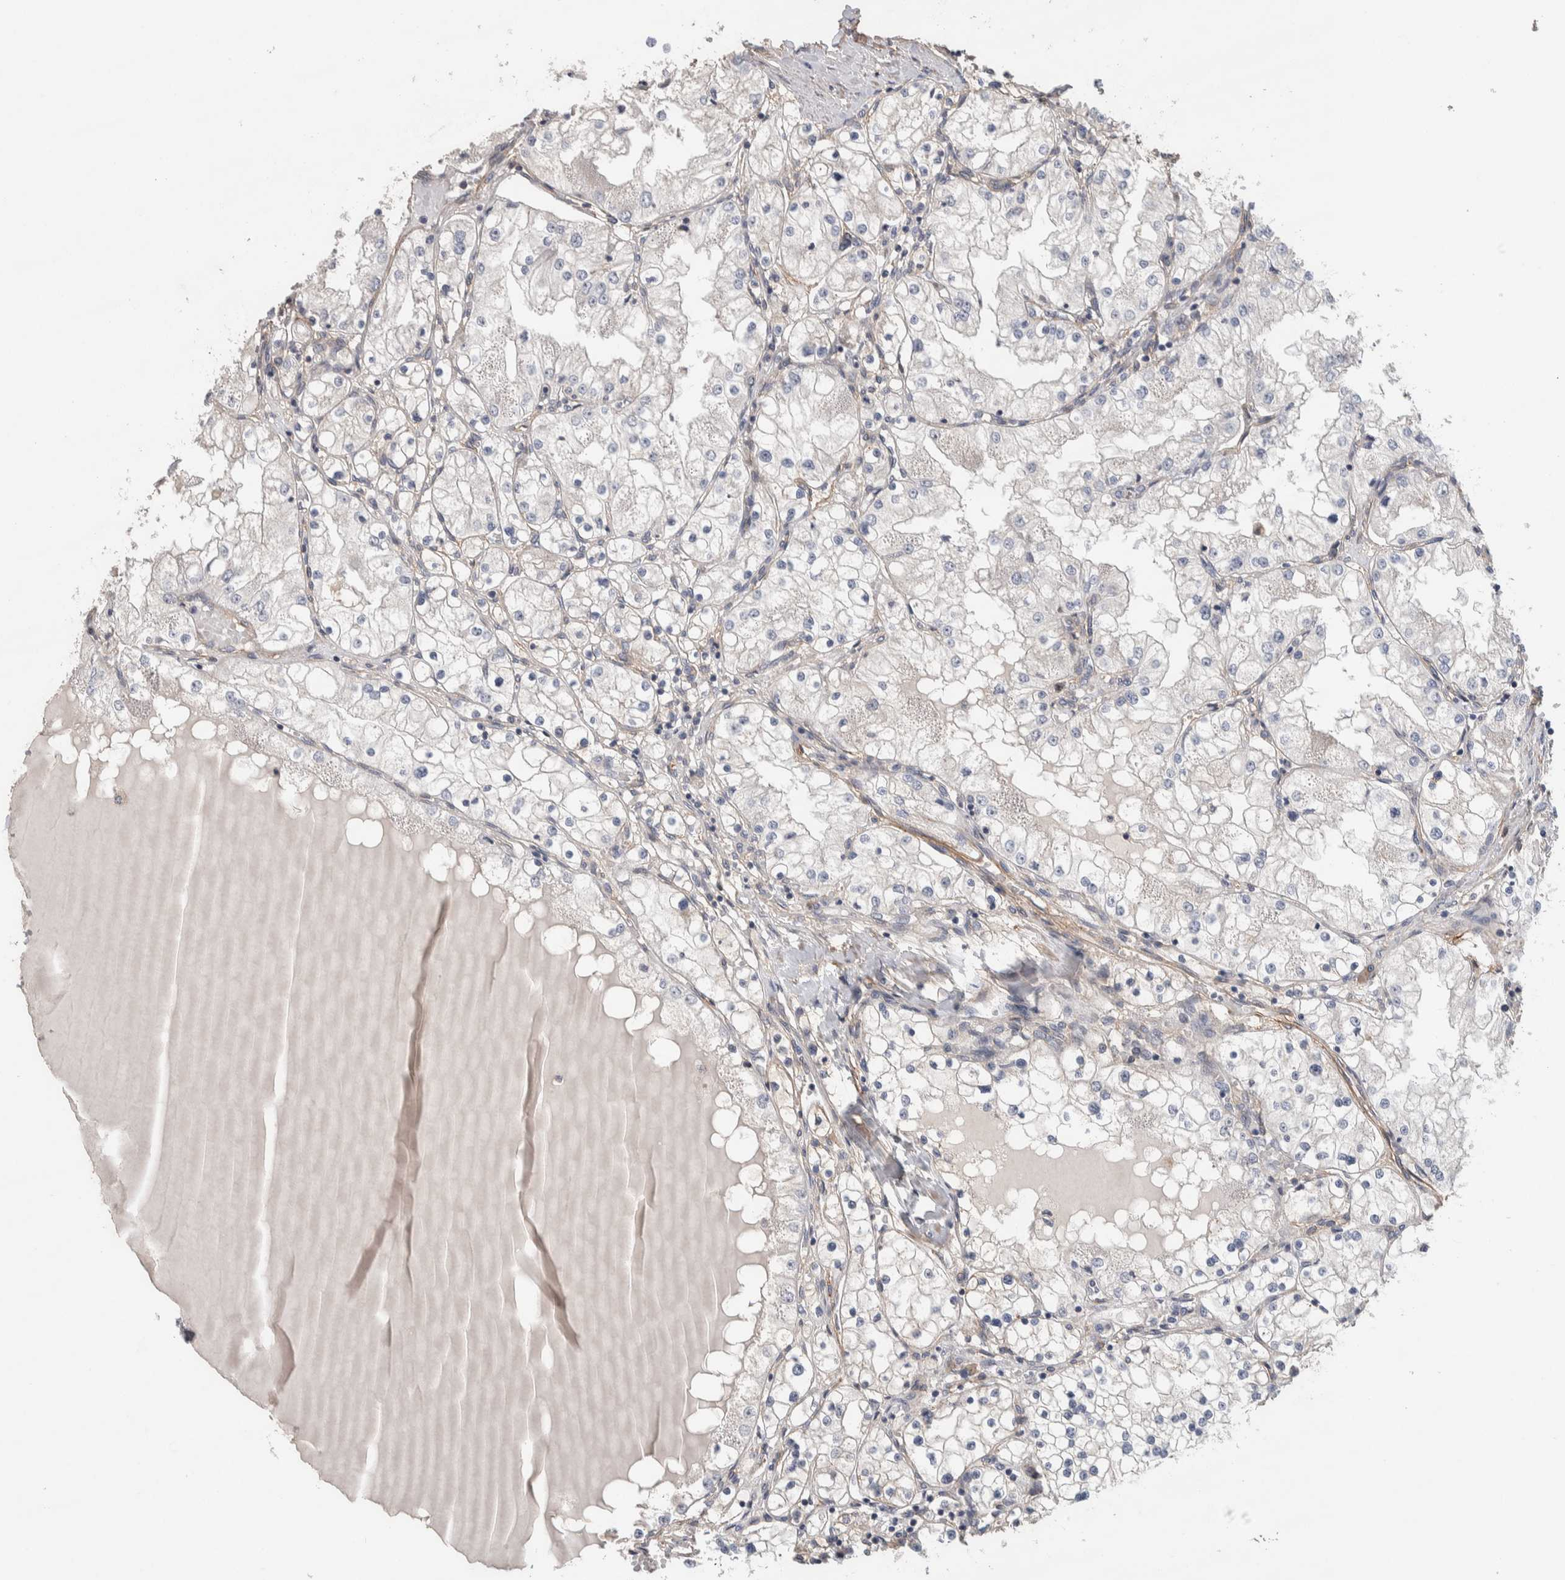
{"staining": {"intensity": "negative", "quantity": "none", "location": "none"}, "tissue": "renal cancer", "cell_type": "Tumor cells", "image_type": "cancer", "snomed": [{"axis": "morphology", "description": "Adenocarcinoma, NOS"}, {"axis": "topography", "description": "Kidney"}], "caption": "Tumor cells show no significant protein positivity in adenocarcinoma (renal). (Immunohistochemistry (ihc), brightfield microscopy, high magnification).", "gene": "GCNA", "patient": {"sex": "male", "age": 68}}